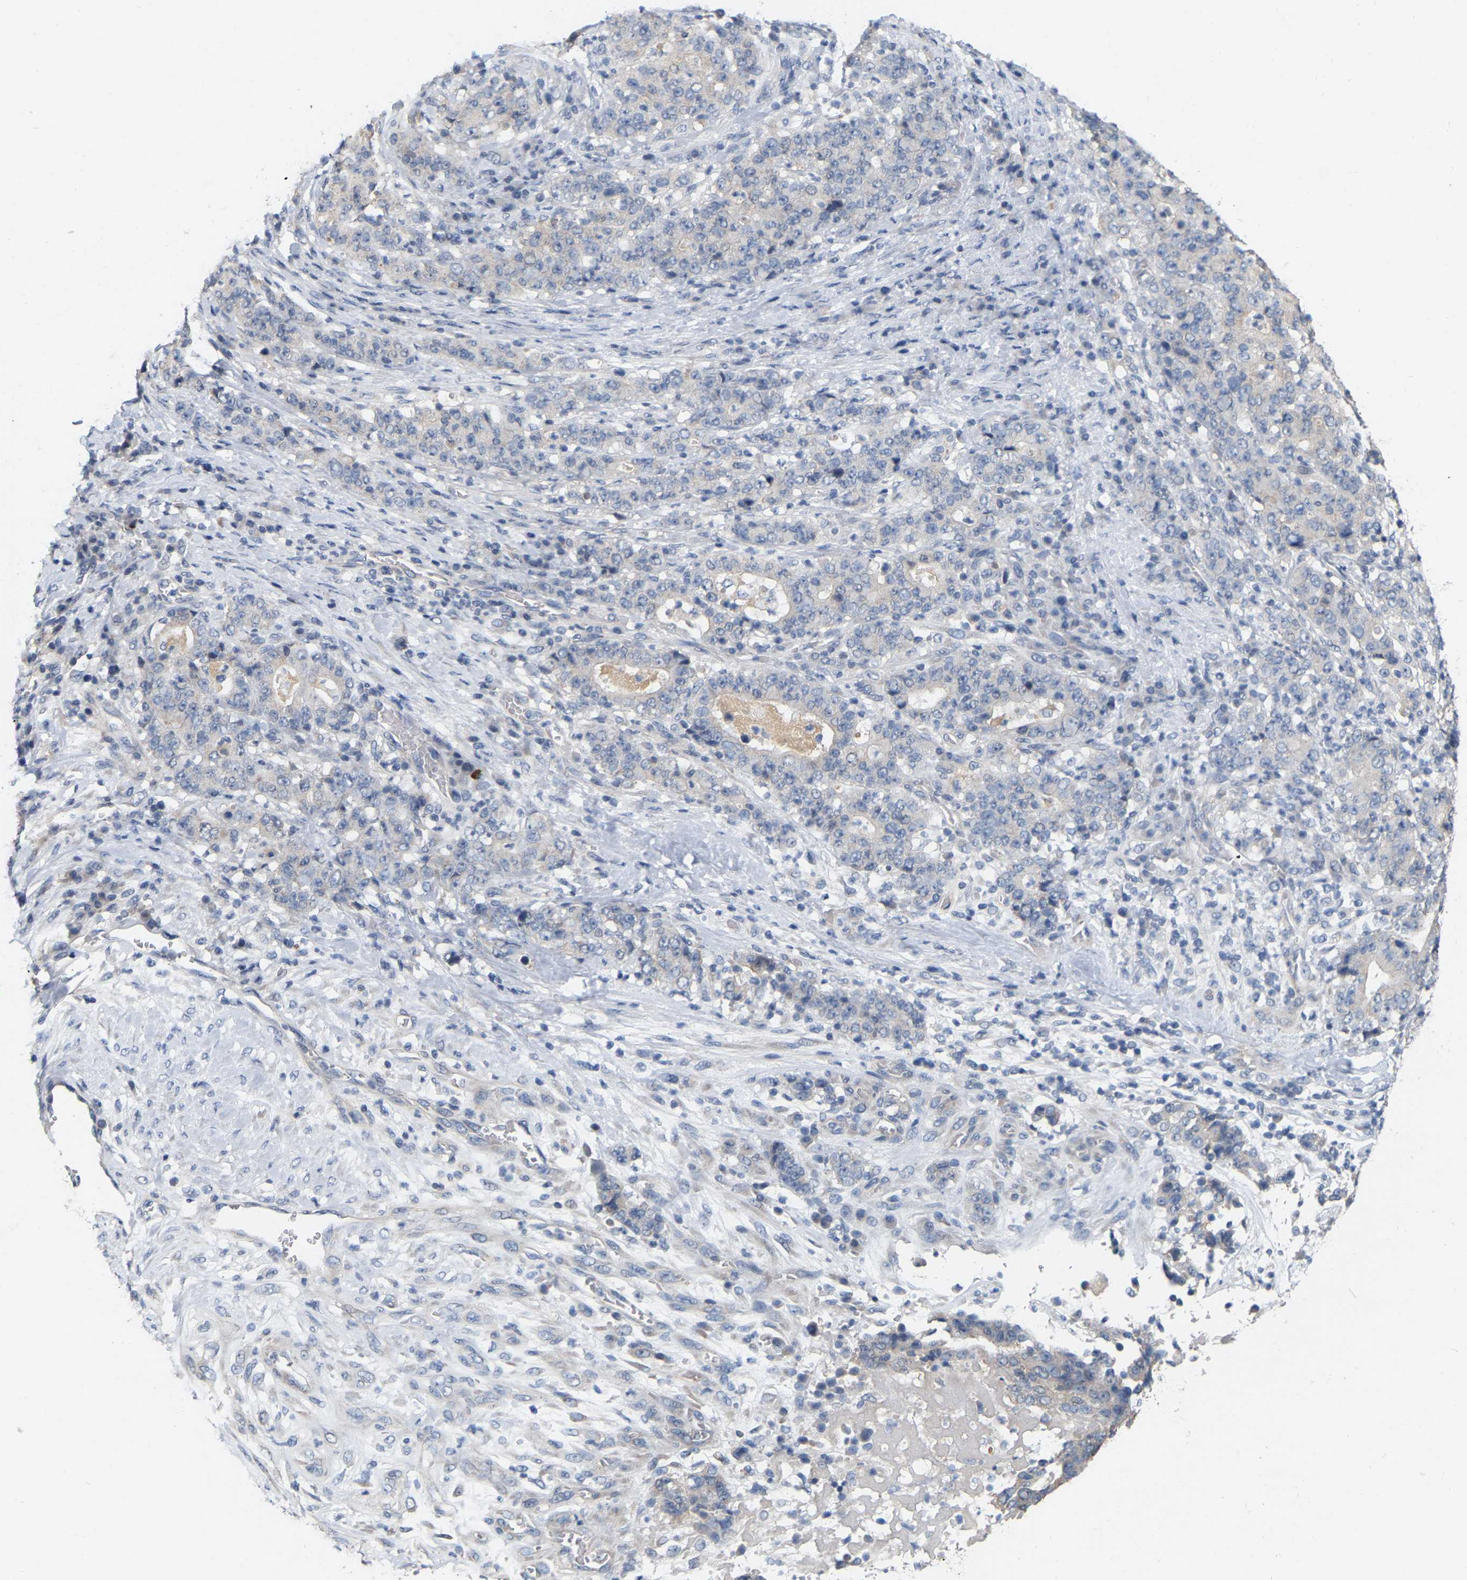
{"staining": {"intensity": "weak", "quantity": "<25%", "location": "cytoplasmic/membranous"}, "tissue": "stomach cancer", "cell_type": "Tumor cells", "image_type": "cancer", "snomed": [{"axis": "morphology", "description": "Normal tissue, NOS"}, {"axis": "morphology", "description": "Adenocarcinoma, NOS"}, {"axis": "topography", "description": "Stomach, upper"}, {"axis": "topography", "description": "Stomach"}], "caption": "DAB immunohistochemical staining of human stomach cancer (adenocarcinoma) demonstrates no significant expression in tumor cells. (Stains: DAB immunohistochemistry with hematoxylin counter stain, Microscopy: brightfield microscopy at high magnification).", "gene": "SSH1", "patient": {"sex": "male", "age": 59}}